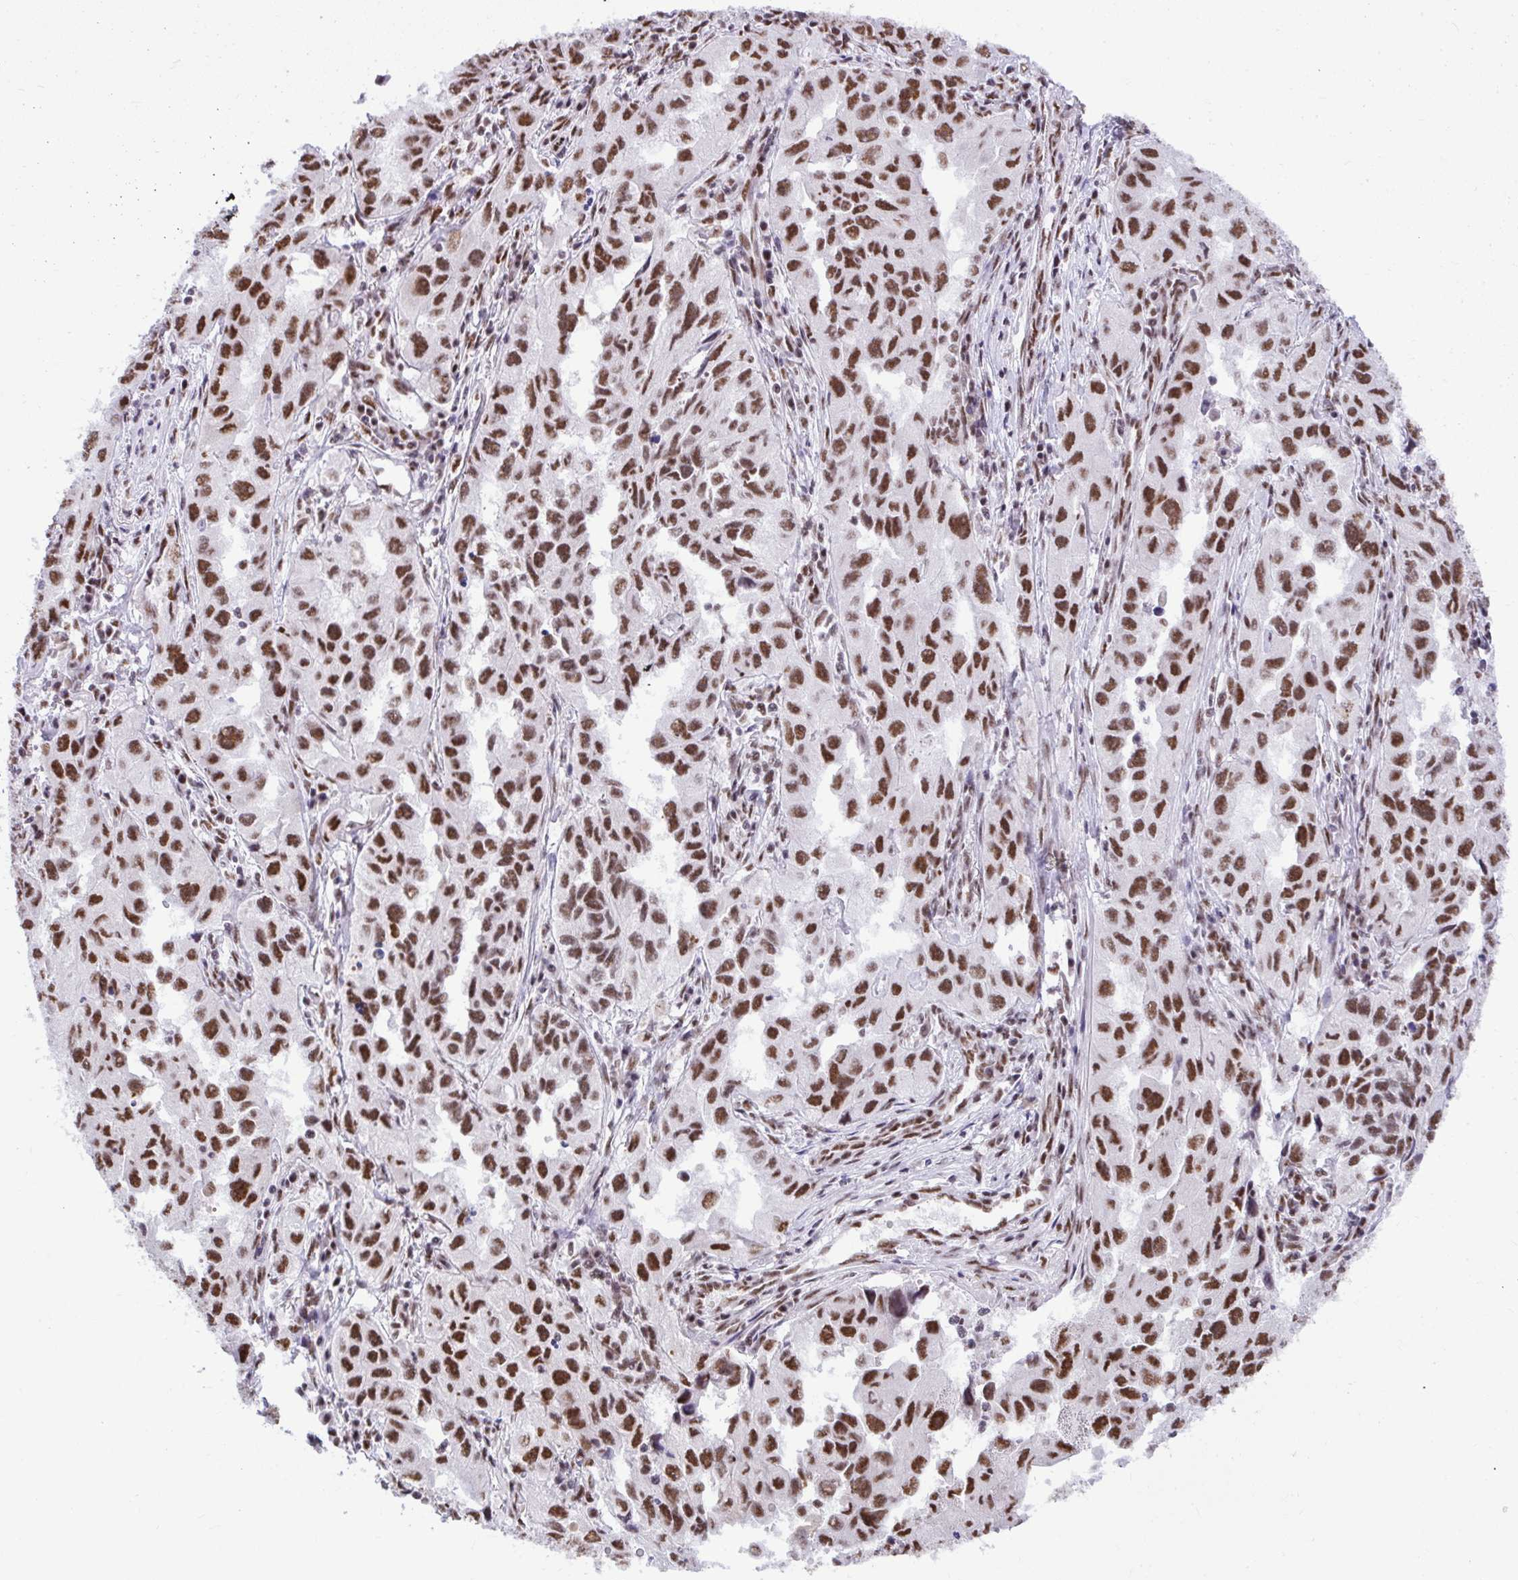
{"staining": {"intensity": "strong", "quantity": ">75%", "location": "nuclear"}, "tissue": "lung cancer", "cell_type": "Tumor cells", "image_type": "cancer", "snomed": [{"axis": "morphology", "description": "Adenocarcinoma, NOS"}, {"axis": "topography", "description": "Lung"}], "caption": "Protein expression analysis of lung cancer displays strong nuclear staining in approximately >75% of tumor cells.", "gene": "PRPF19", "patient": {"sex": "female", "age": 73}}